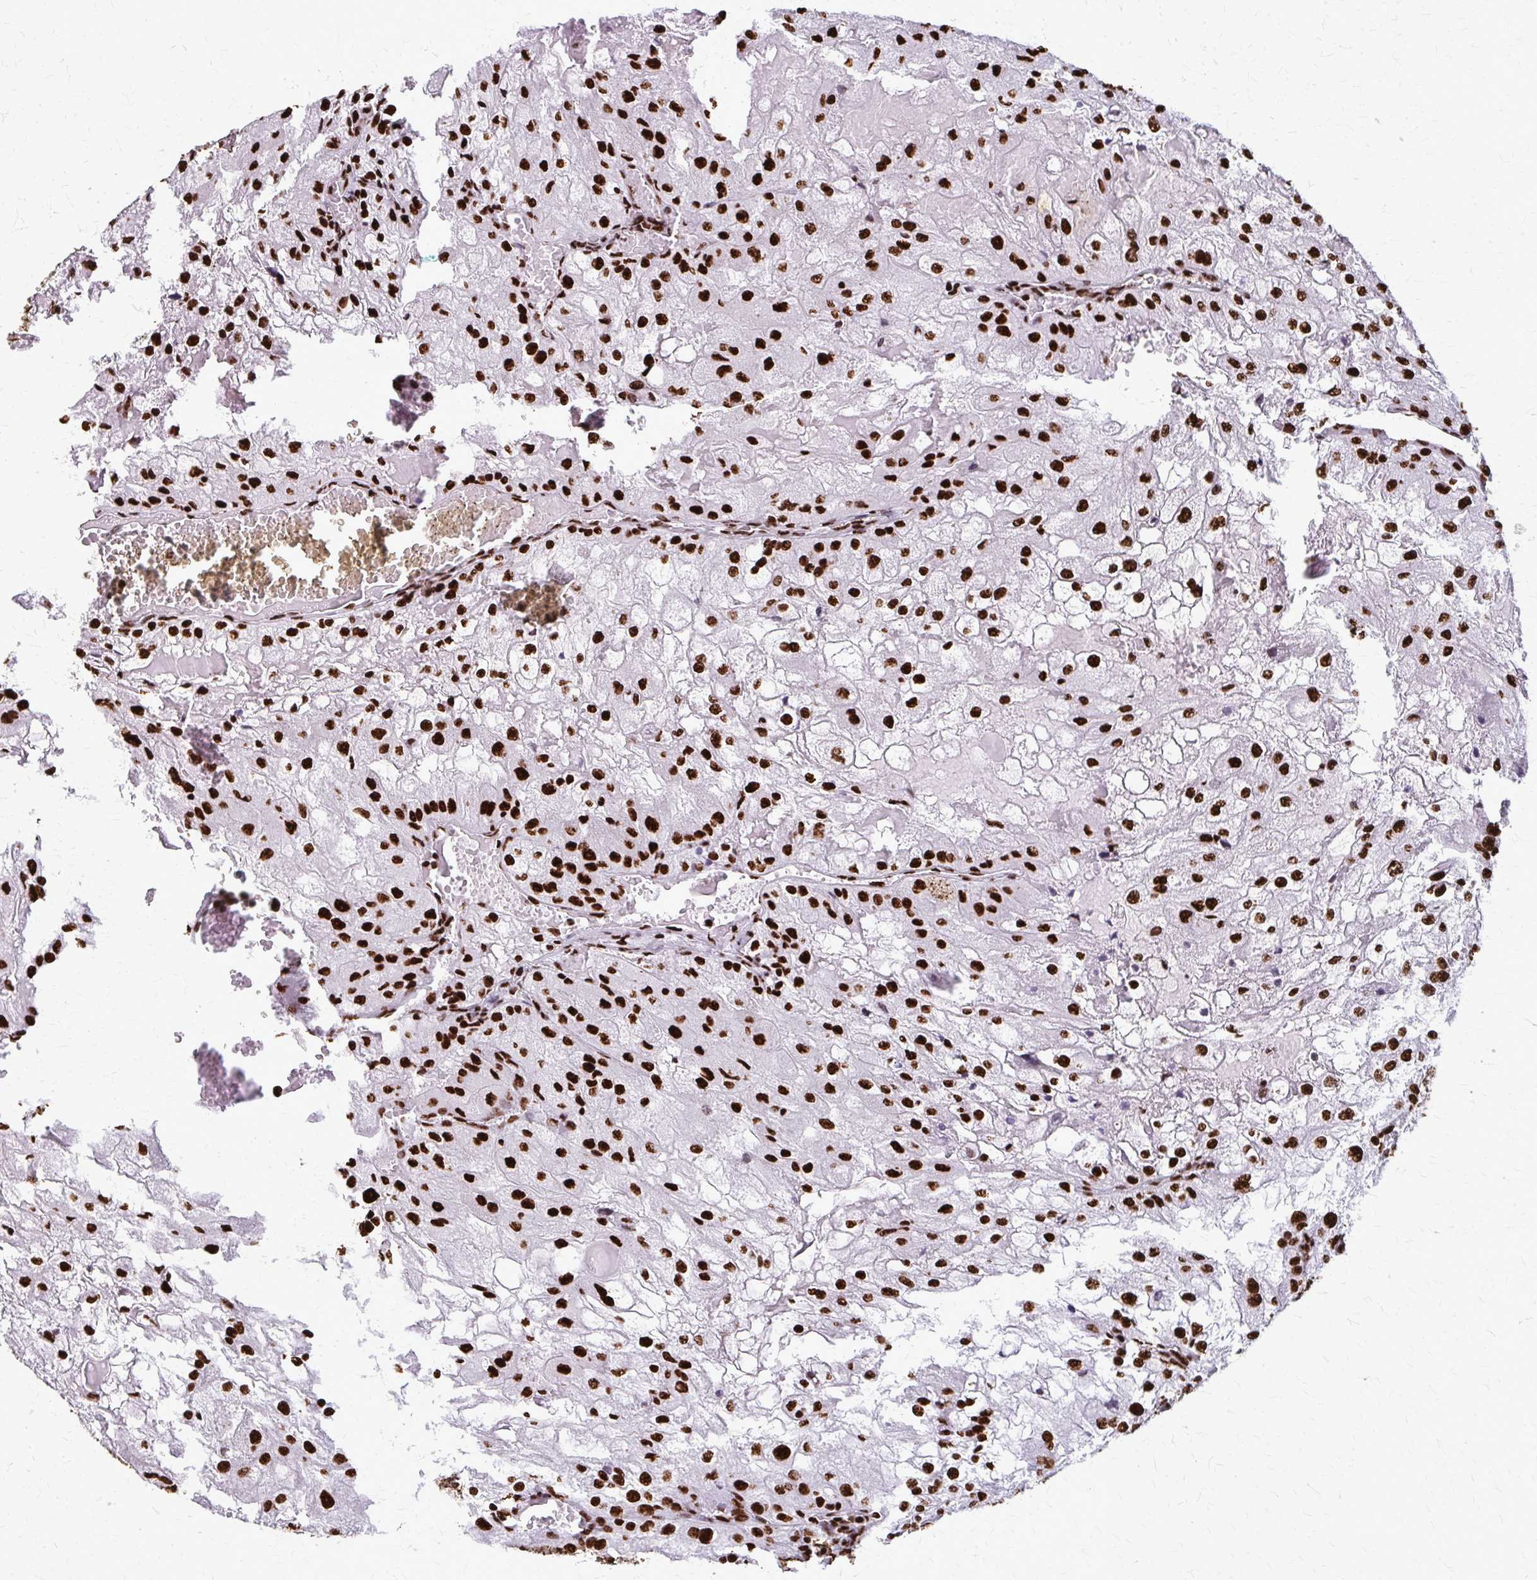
{"staining": {"intensity": "strong", "quantity": ">75%", "location": "nuclear"}, "tissue": "renal cancer", "cell_type": "Tumor cells", "image_type": "cancer", "snomed": [{"axis": "morphology", "description": "Adenocarcinoma, NOS"}, {"axis": "topography", "description": "Kidney"}], "caption": "DAB (3,3'-diaminobenzidine) immunohistochemical staining of human renal adenocarcinoma demonstrates strong nuclear protein expression in about >75% of tumor cells.", "gene": "SFPQ", "patient": {"sex": "female", "age": 74}}